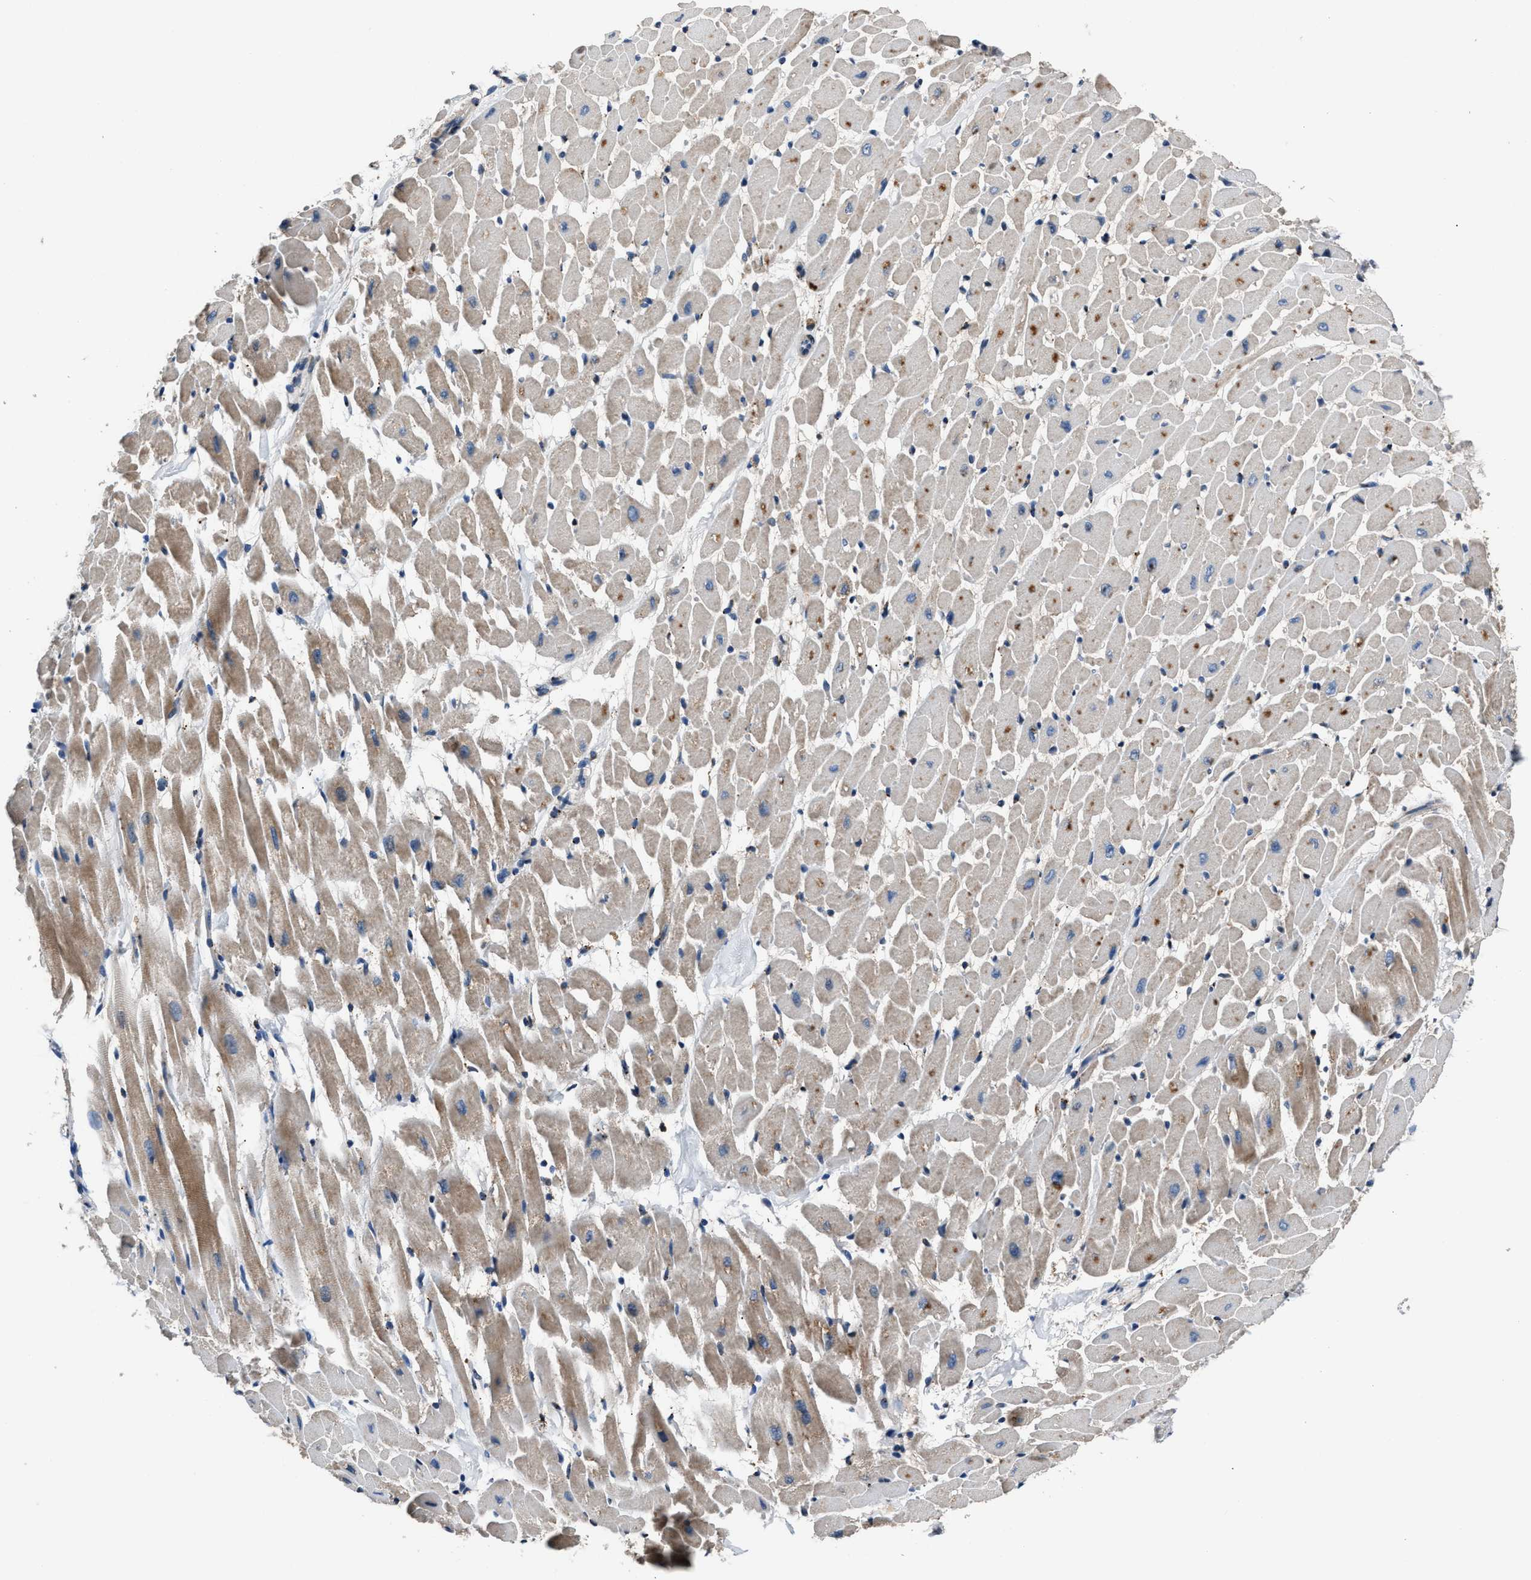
{"staining": {"intensity": "moderate", "quantity": ">75%", "location": "cytoplasmic/membranous"}, "tissue": "heart muscle", "cell_type": "Cardiomyocytes", "image_type": "normal", "snomed": [{"axis": "morphology", "description": "Normal tissue, NOS"}, {"axis": "topography", "description": "Heart"}], "caption": "DAB immunohistochemical staining of unremarkable heart muscle shows moderate cytoplasmic/membranous protein expression in about >75% of cardiomyocytes.", "gene": "DNAJC24", "patient": {"sex": "male", "age": 45}}